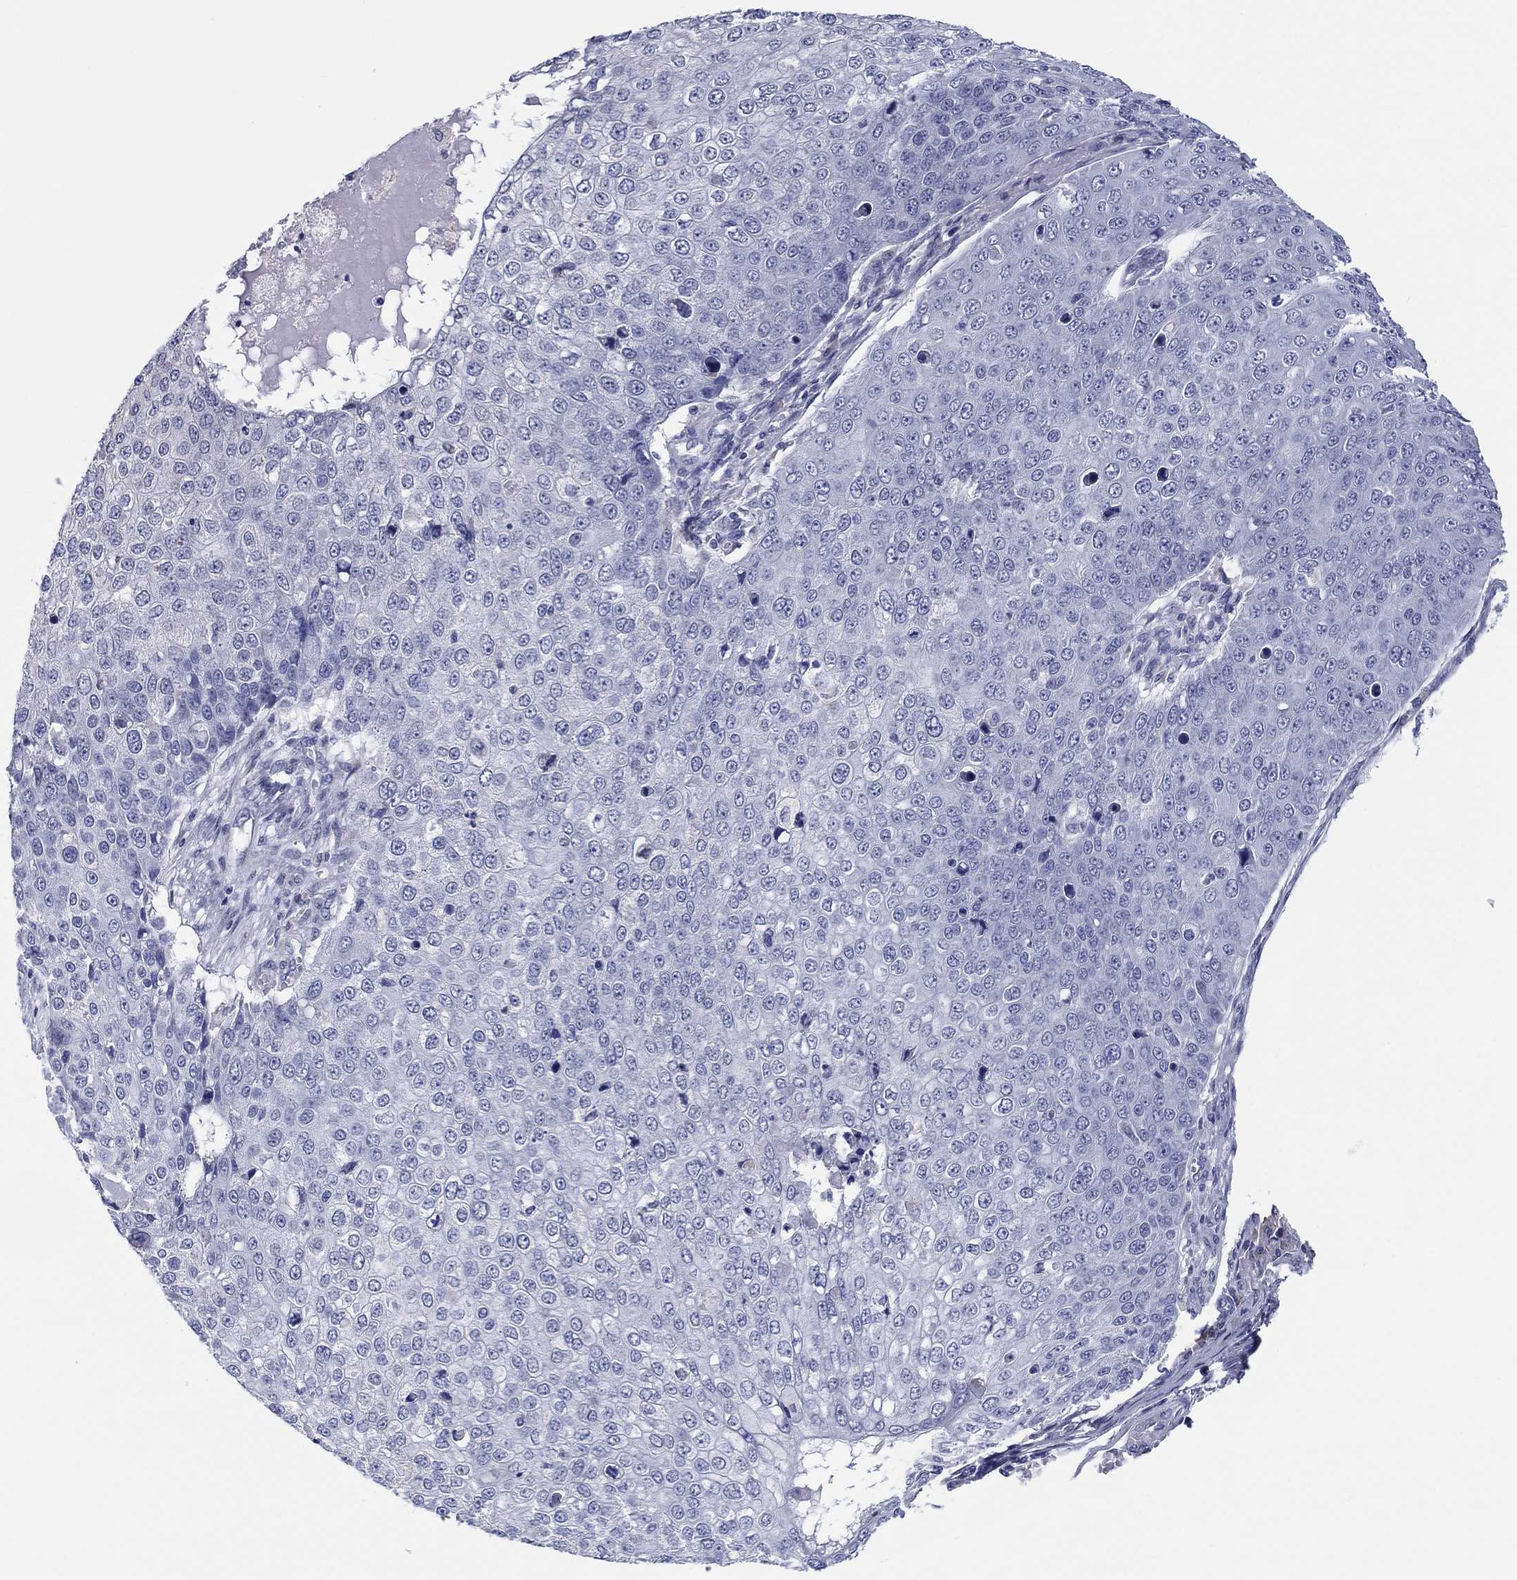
{"staining": {"intensity": "negative", "quantity": "none", "location": "none"}, "tissue": "skin cancer", "cell_type": "Tumor cells", "image_type": "cancer", "snomed": [{"axis": "morphology", "description": "Squamous cell carcinoma, NOS"}, {"axis": "topography", "description": "Skin"}], "caption": "This is a micrograph of immunohistochemistry (IHC) staining of squamous cell carcinoma (skin), which shows no staining in tumor cells.", "gene": "LRRC4C", "patient": {"sex": "male", "age": 71}}